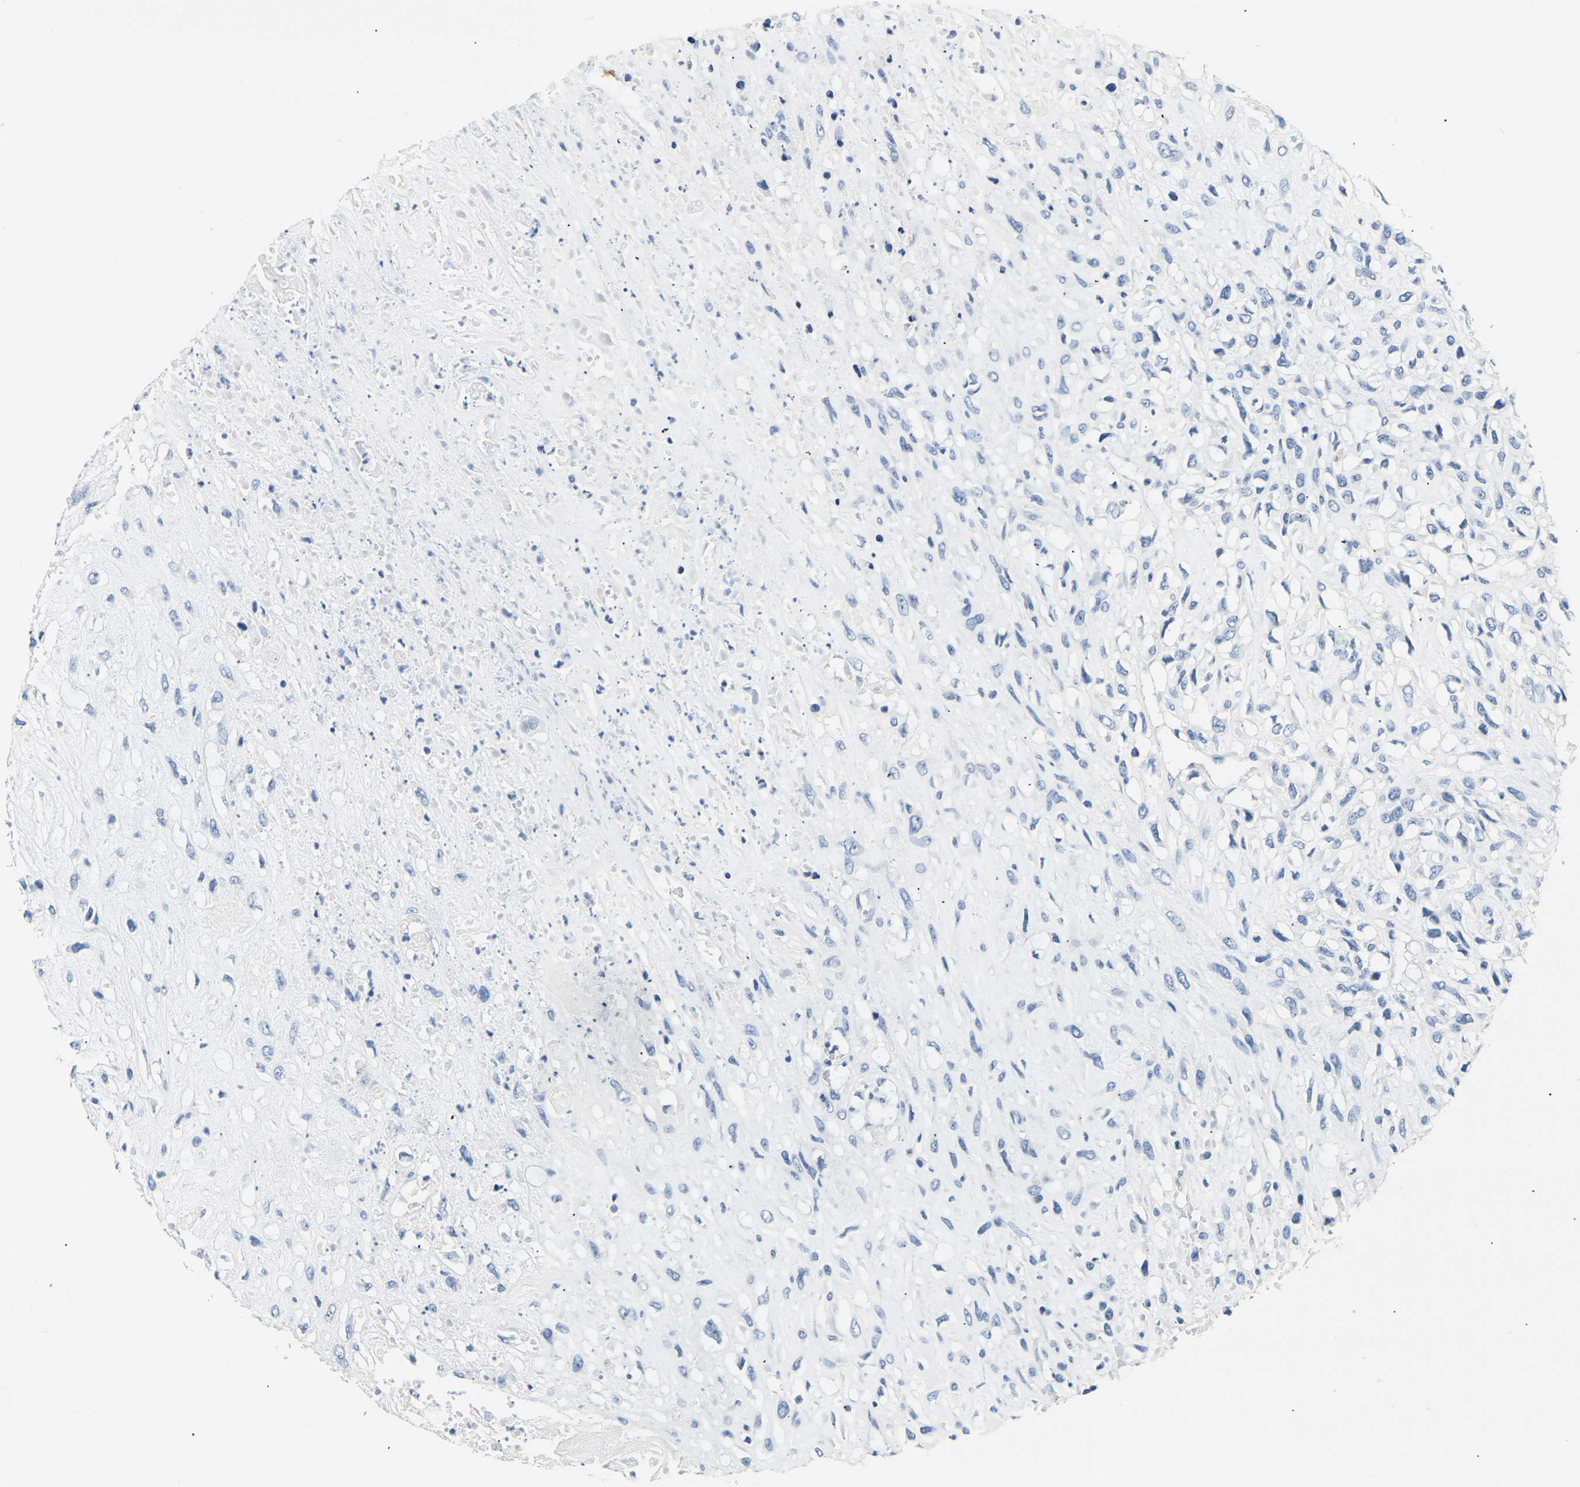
{"staining": {"intensity": "negative", "quantity": "none", "location": "none"}, "tissue": "head and neck cancer", "cell_type": "Tumor cells", "image_type": "cancer", "snomed": [{"axis": "morphology", "description": "Necrosis, NOS"}, {"axis": "morphology", "description": "Neoplasm, malignant, NOS"}, {"axis": "topography", "description": "Salivary gland"}, {"axis": "topography", "description": "Head-Neck"}], "caption": "This is a photomicrograph of immunohistochemistry staining of malignant neoplasm (head and neck), which shows no expression in tumor cells.", "gene": "CLDN7", "patient": {"sex": "male", "age": 43}}